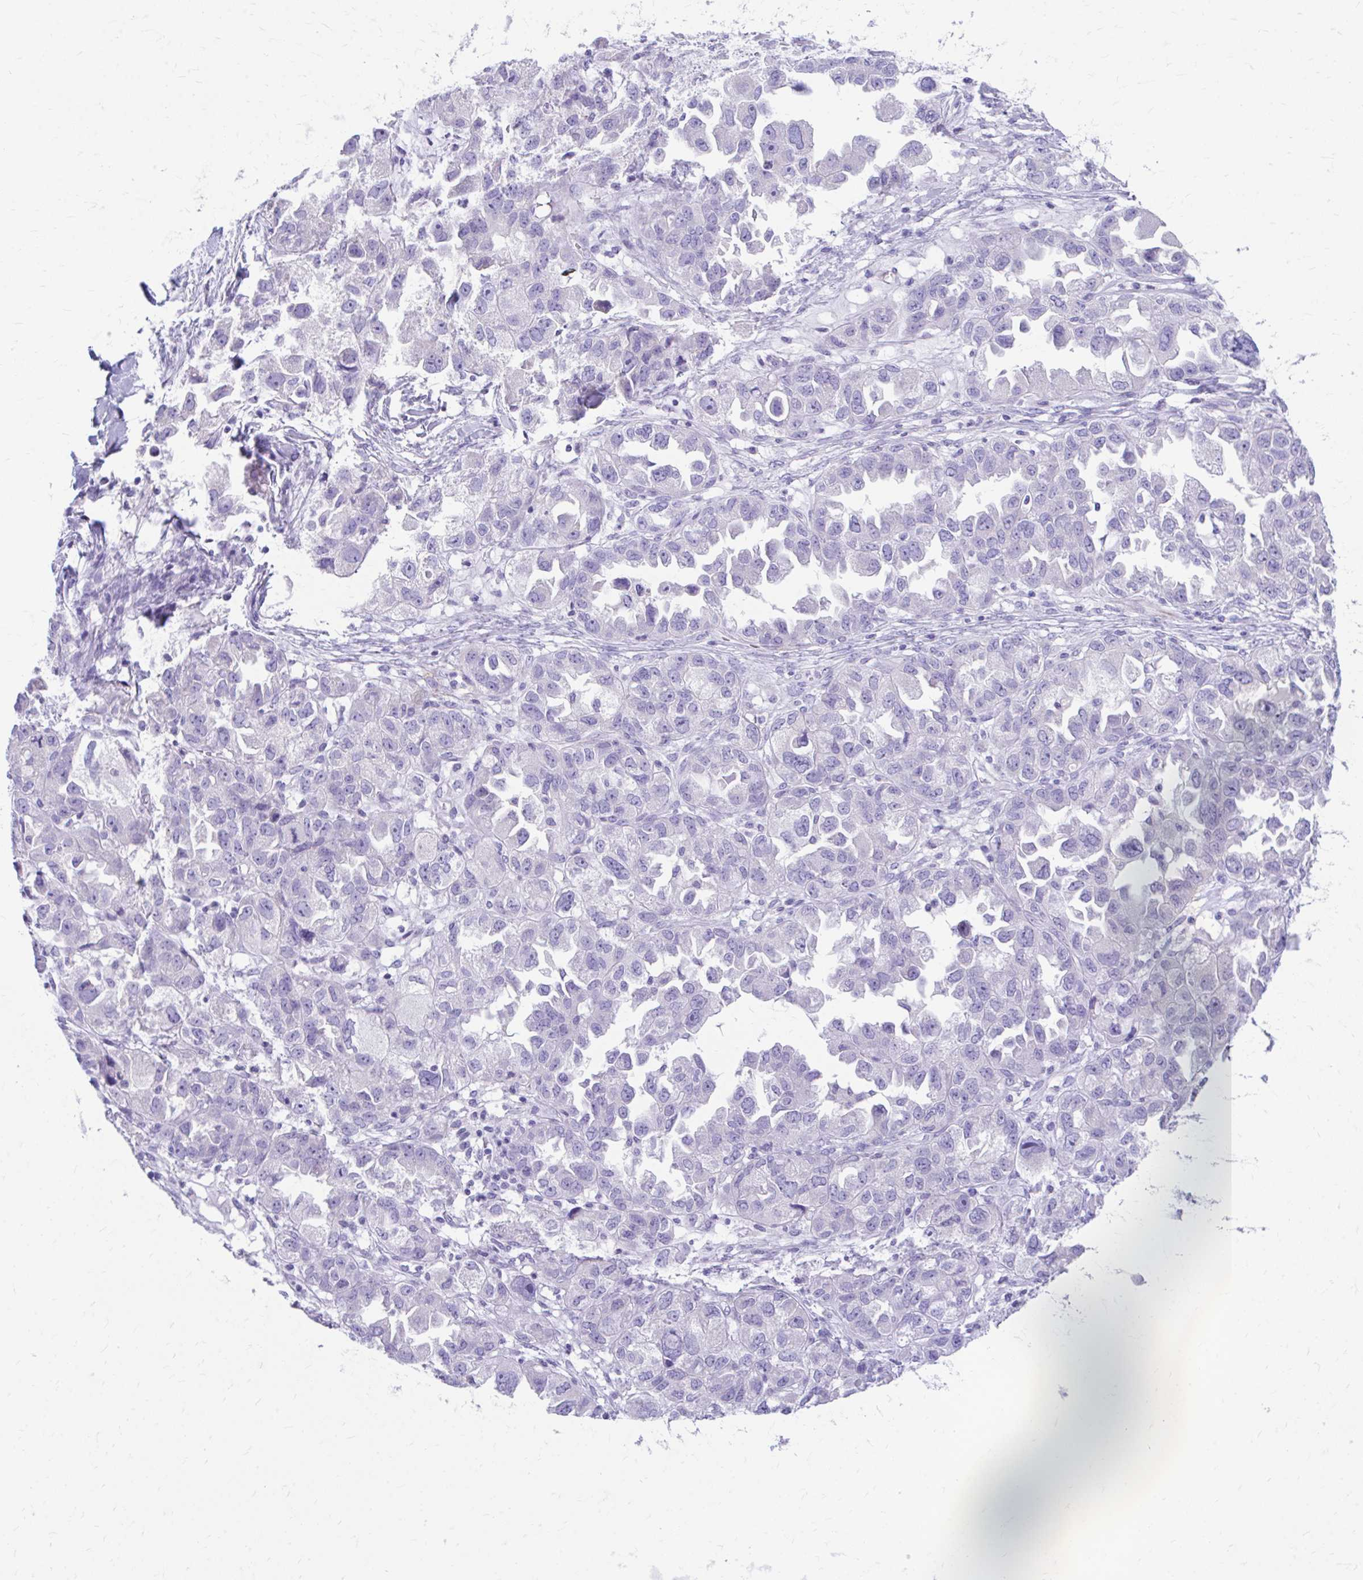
{"staining": {"intensity": "negative", "quantity": "none", "location": "none"}, "tissue": "ovarian cancer", "cell_type": "Tumor cells", "image_type": "cancer", "snomed": [{"axis": "morphology", "description": "Cystadenocarcinoma, serous, NOS"}, {"axis": "topography", "description": "Ovary"}], "caption": "Tumor cells are negative for protein expression in human ovarian cancer (serous cystadenocarcinoma).", "gene": "KRIT1", "patient": {"sex": "female", "age": 84}}